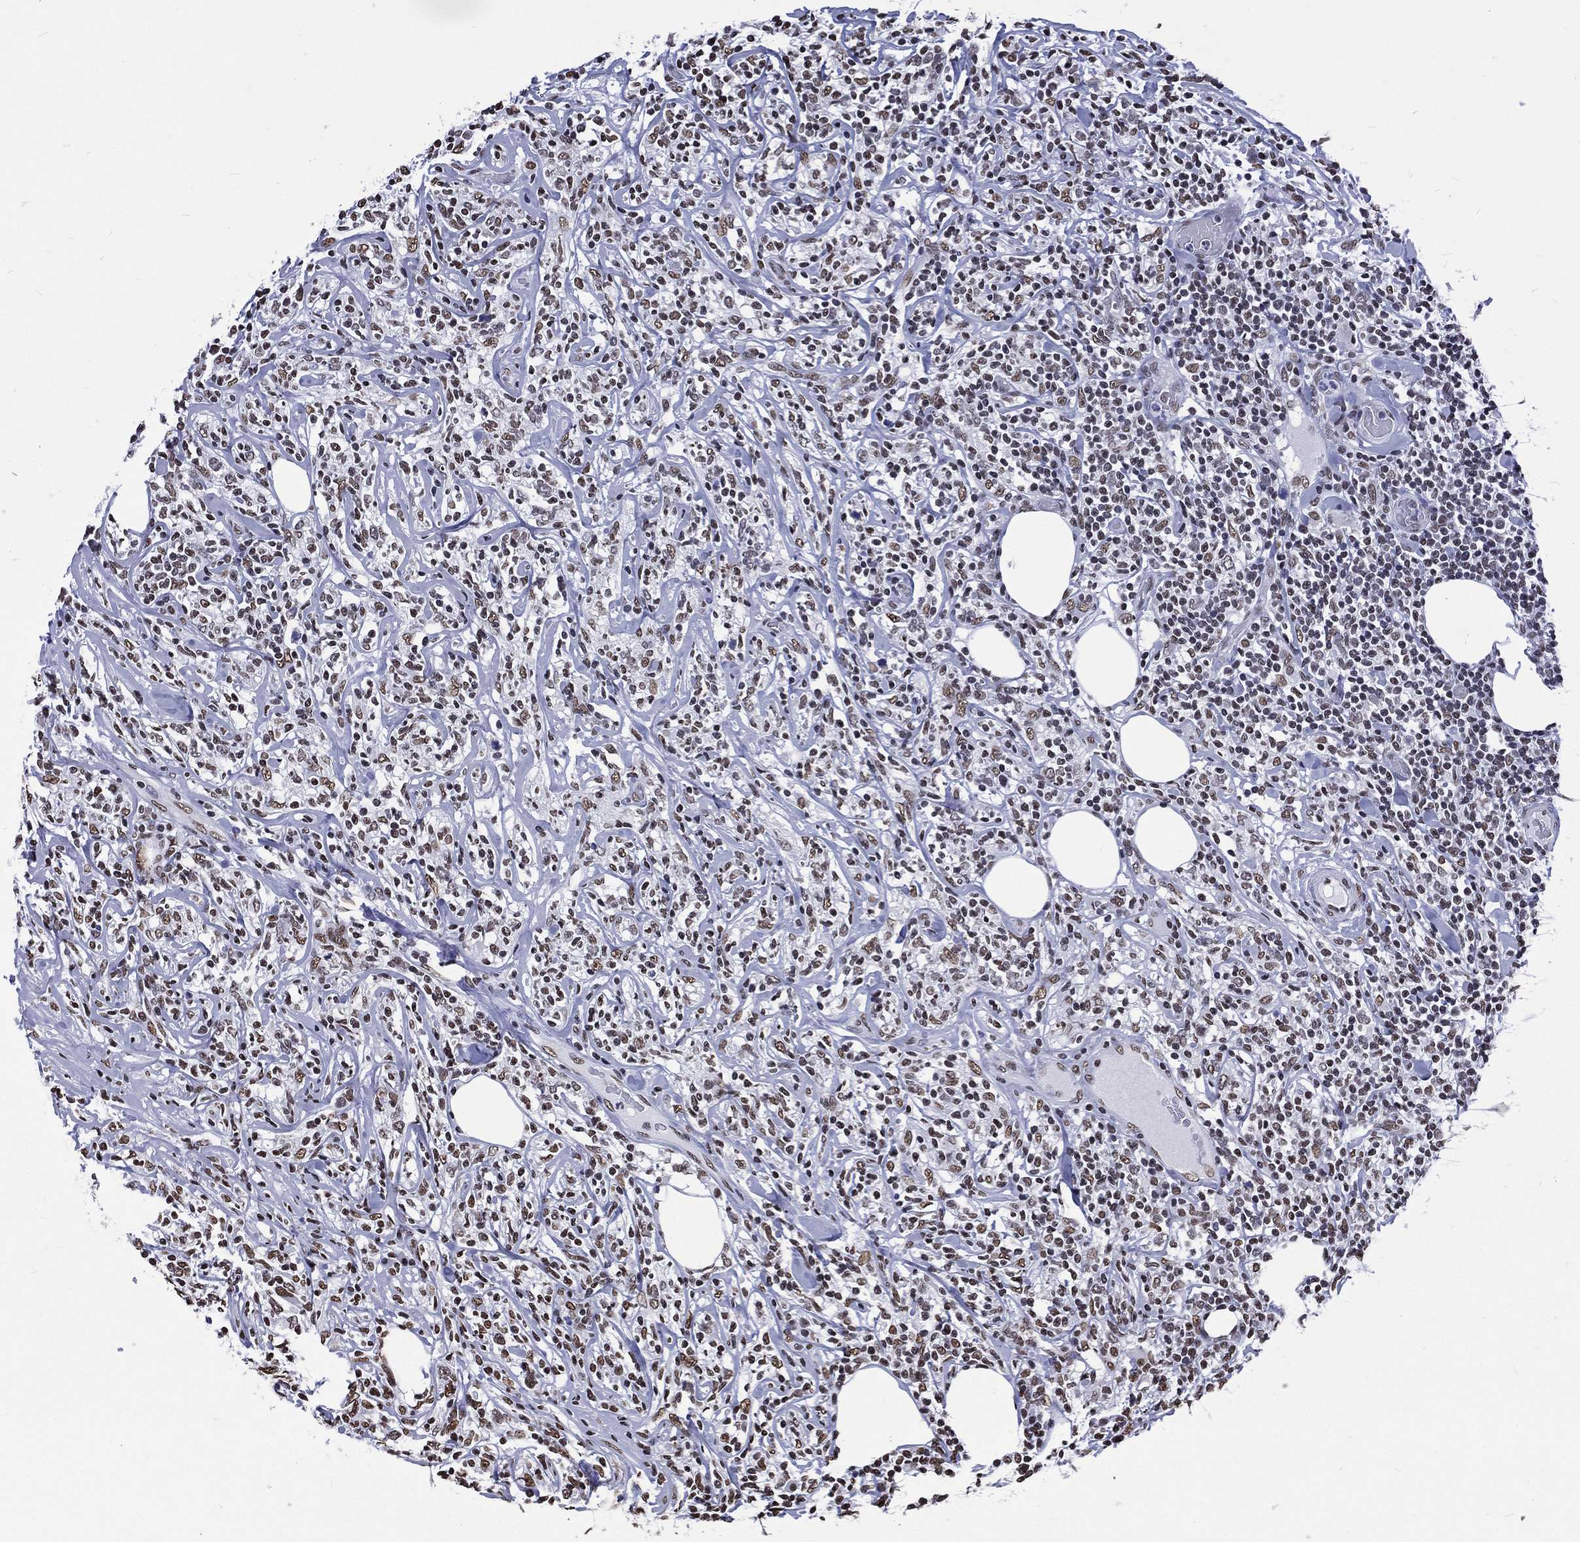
{"staining": {"intensity": "moderate", "quantity": ">75%", "location": "nuclear"}, "tissue": "lymphoma", "cell_type": "Tumor cells", "image_type": "cancer", "snomed": [{"axis": "morphology", "description": "Malignant lymphoma, non-Hodgkin's type, High grade"}, {"axis": "topography", "description": "Lymph node"}], "caption": "Immunohistochemistry (IHC) of high-grade malignant lymphoma, non-Hodgkin's type reveals medium levels of moderate nuclear staining in about >75% of tumor cells.", "gene": "RETREG2", "patient": {"sex": "female", "age": 84}}